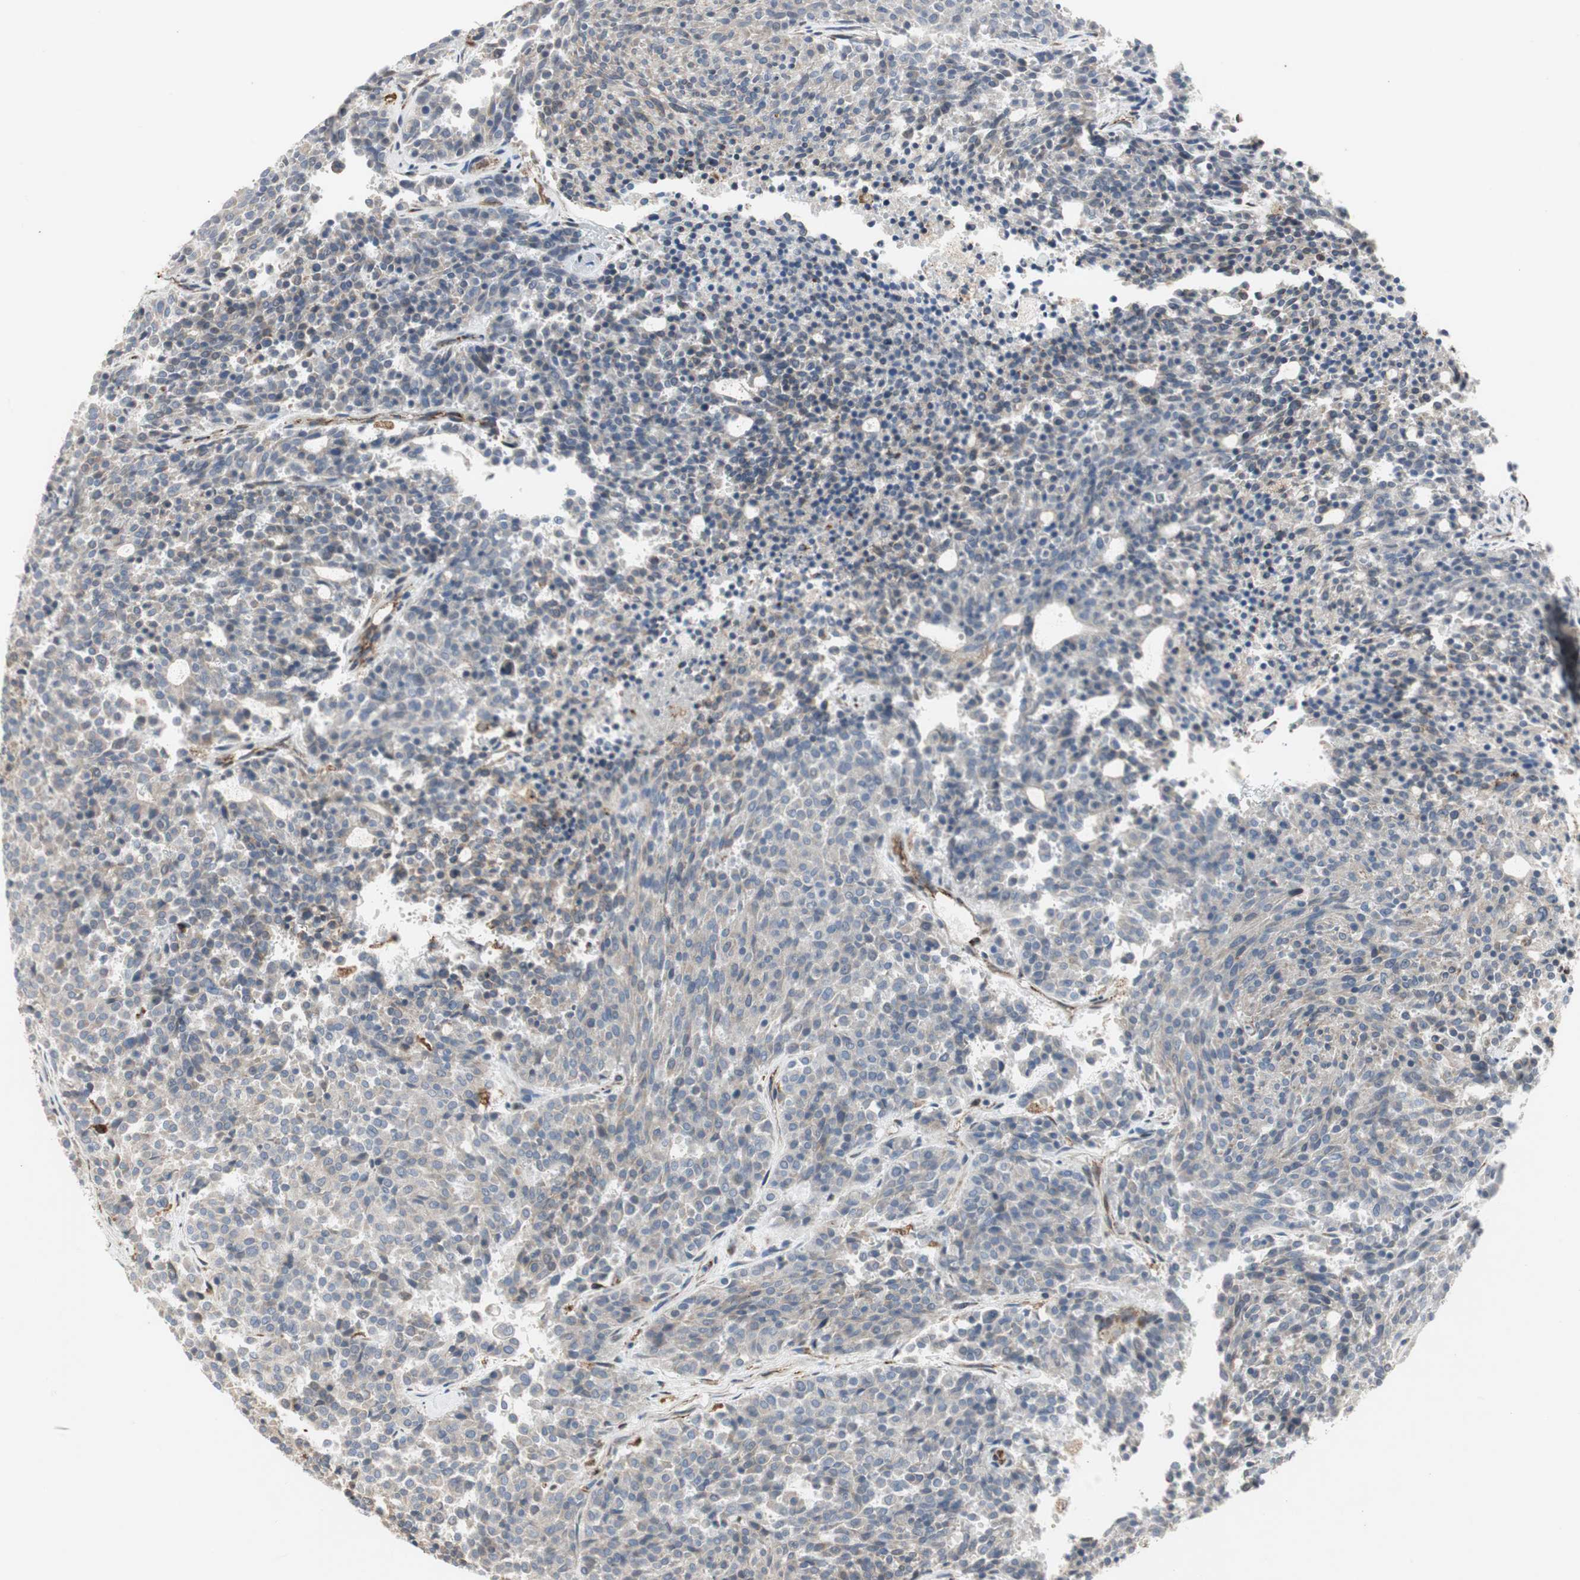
{"staining": {"intensity": "weak", "quantity": ">75%", "location": "cytoplasmic/membranous"}, "tissue": "carcinoid", "cell_type": "Tumor cells", "image_type": "cancer", "snomed": [{"axis": "morphology", "description": "Carcinoid, malignant, NOS"}, {"axis": "topography", "description": "Pancreas"}], "caption": "Carcinoid (malignant) was stained to show a protein in brown. There is low levels of weak cytoplasmic/membranous expression in approximately >75% of tumor cells. (IHC, brightfield microscopy, high magnification).", "gene": "H6PD", "patient": {"sex": "female", "age": 54}}